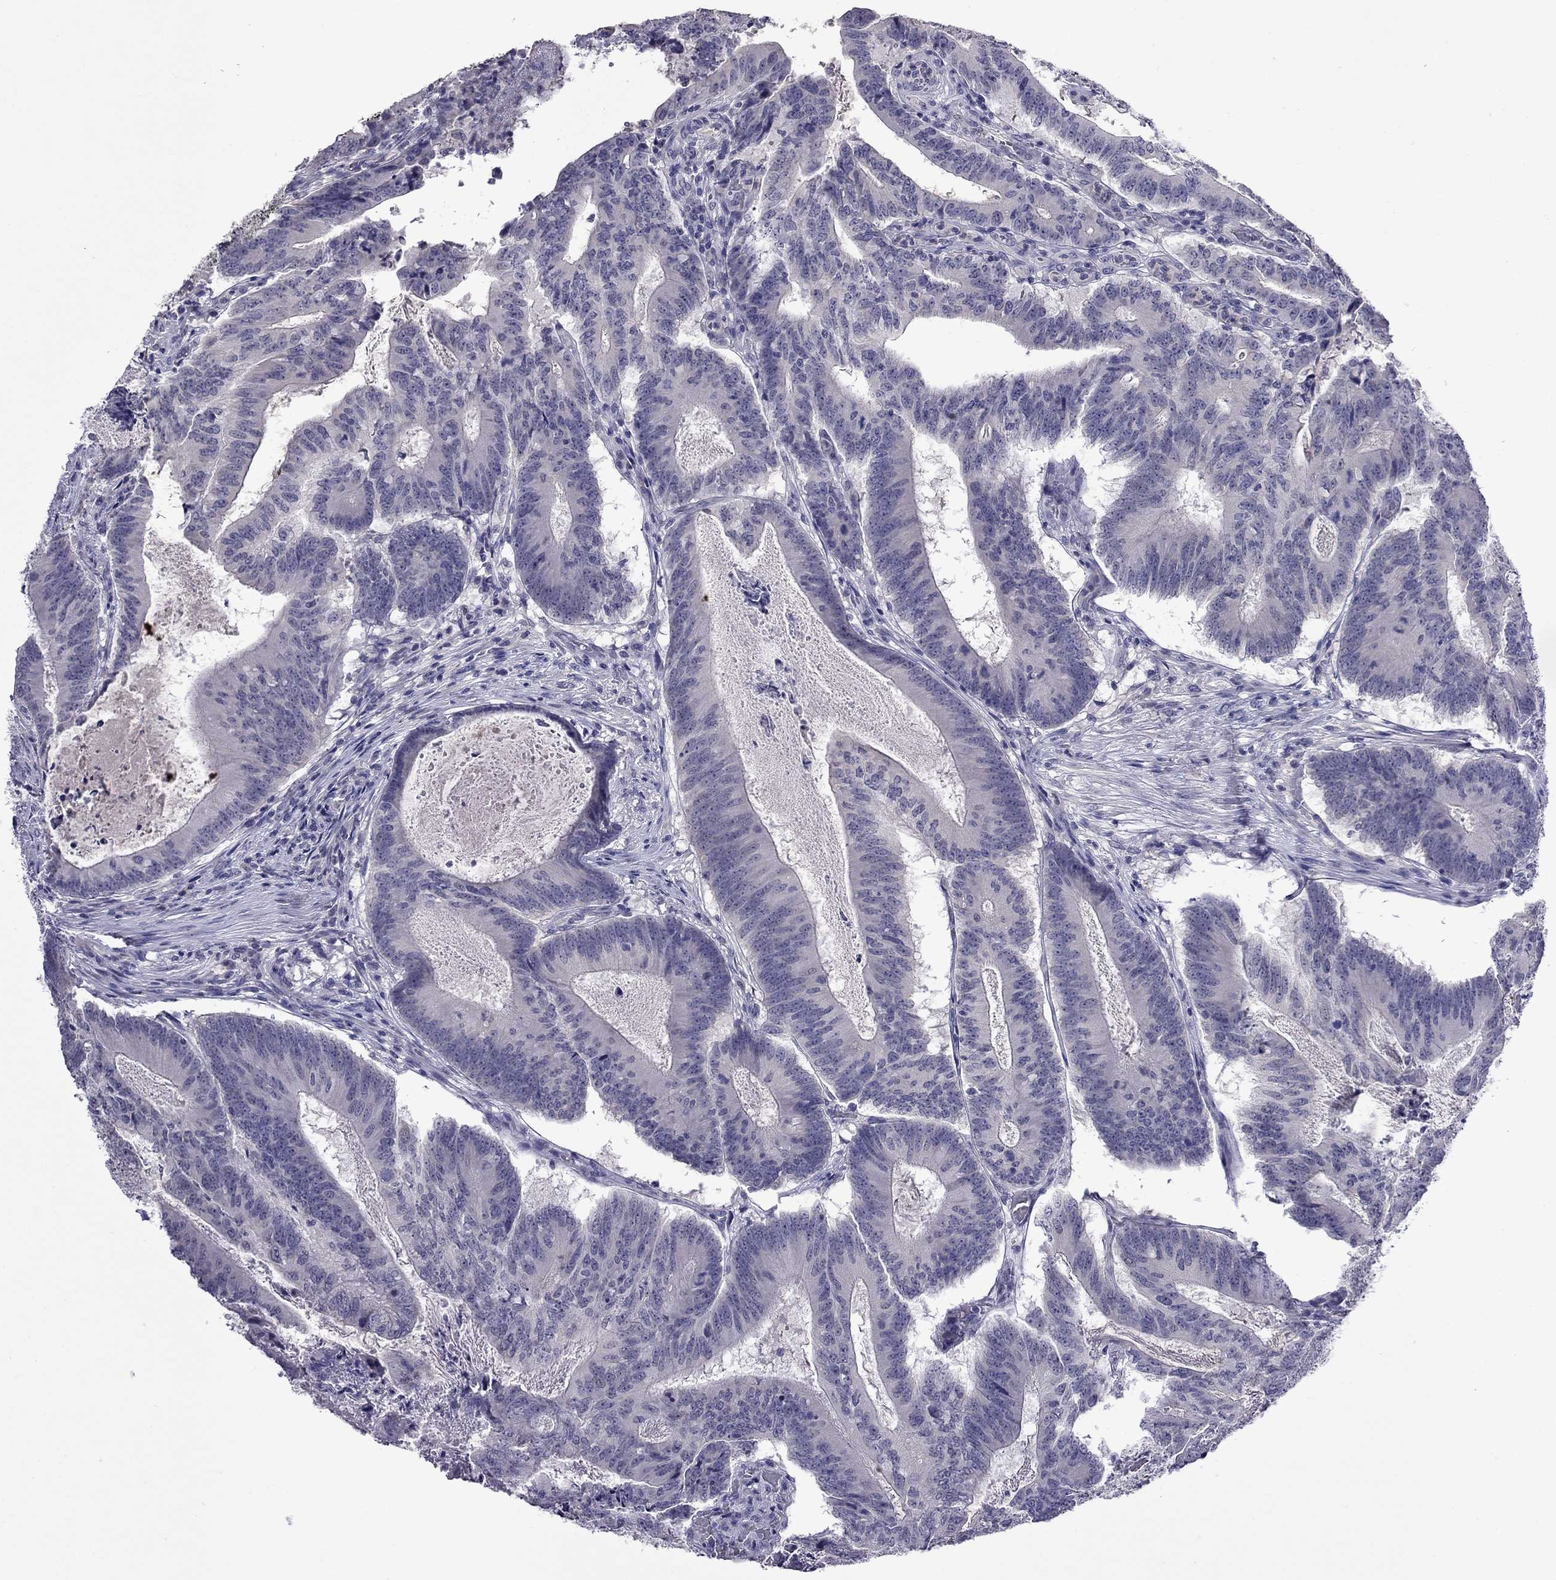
{"staining": {"intensity": "negative", "quantity": "none", "location": "none"}, "tissue": "colorectal cancer", "cell_type": "Tumor cells", "image_type": "cancer", "snomed": [{"axis": "morphology", "description": "Adenocarcinoma, NOS"}, {"axis": "topography", "description": "Colon"}], "caption": "Image shows no significant protein expression in tumor cells of colorectal adenocarcinoma. (Stains: DAB (3,3'-diaminobenzidine) immunohistochemistry (IHC) with hematoxylin counter stain, Microscopy: brightfield microscopy at high magnification).", "gene": "STAR", "patient": {"sex": "female", "age": 70}}